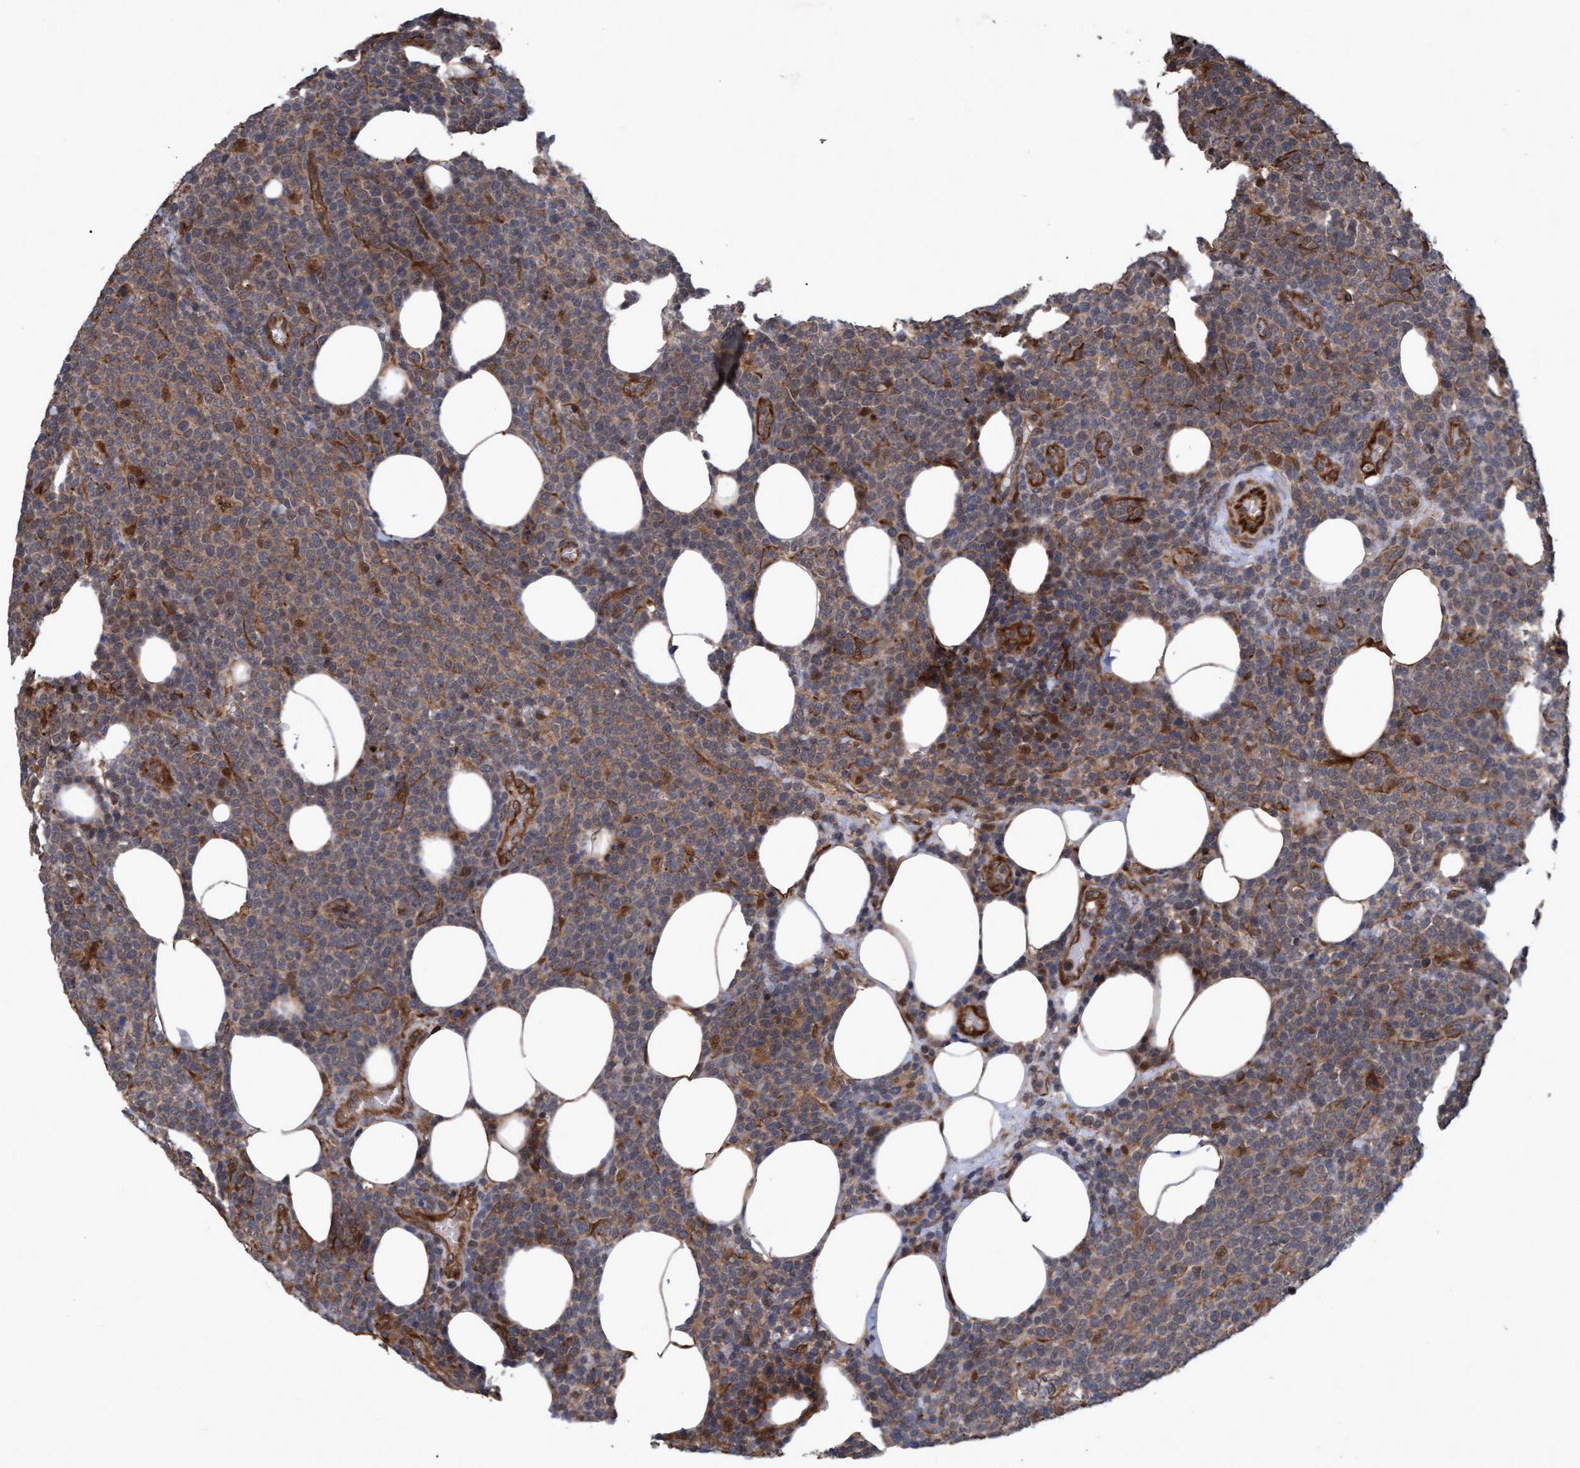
{"staining": {"intensity": "moderate", "quantity": ">75%", "location": "cytoplasmic/membranous"}, "tissue": "lymphoma", "cell_type": "Tumor cells", "image_type": "cancer", "snomed": [{"axis": "morphology", "description": "Malignant lymphoma, non-Hodgkin's type, High grade"}, {"axis": "topography", "description": "Lymph node"}], "caption": "There is medium levels of moderate cytoplasmic/membranous positivity in tumor cells of high-grade malignant lymphoma, non-Hodgkin's type, as demonstrated by immunohistochemical staining (brown color).", "gene": "PSMB6", "patient": {"sex": "male", "age": 61}}